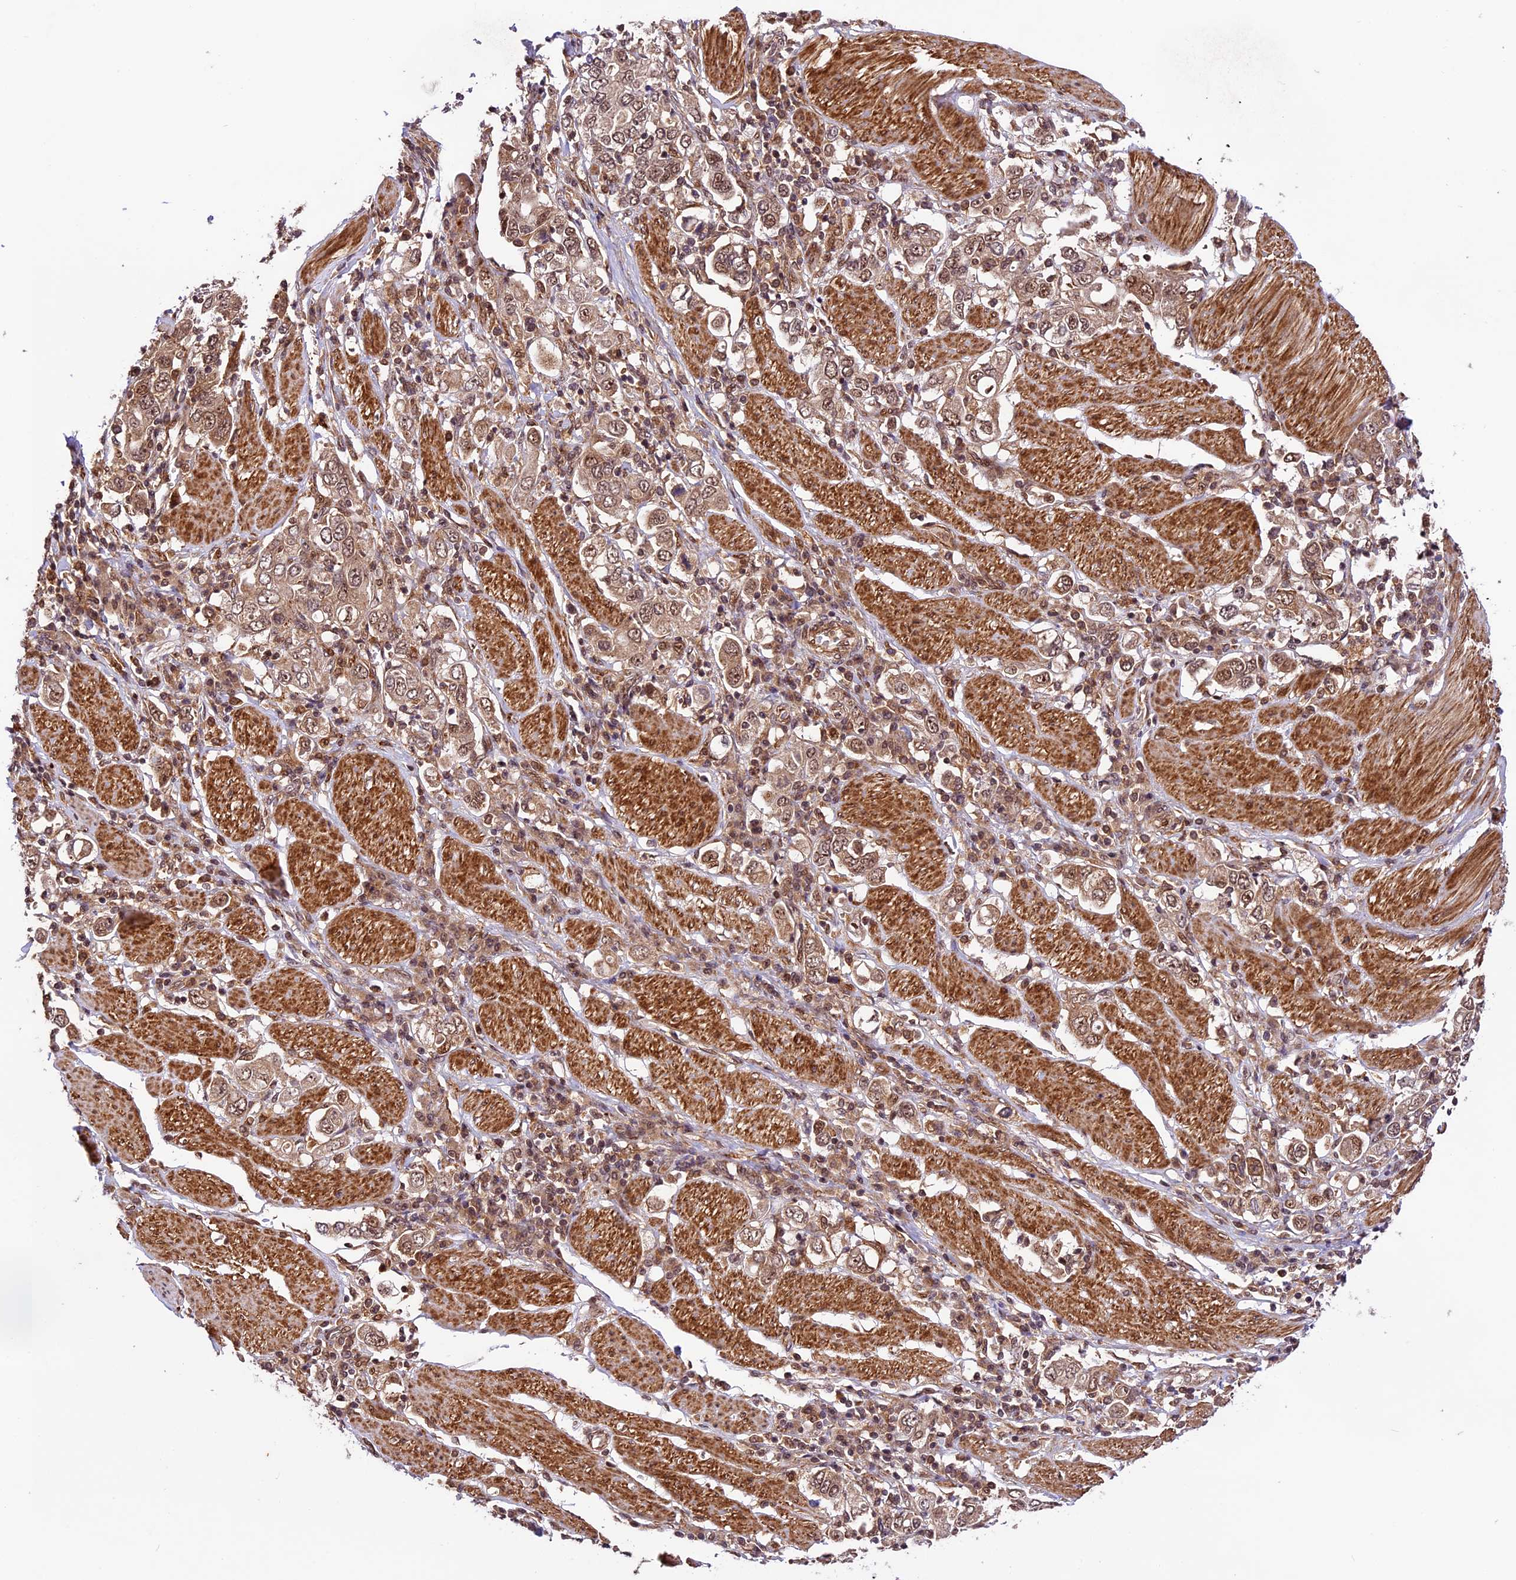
{"staining": {"intensity": "moderate", "quantity": ">75%", "location": "cytoplasmic/membranous,nuclear"}, "tissue": "stomach cancer", "cell_type": "Tumor cells", "image_type": "cancer", "snomed": [{"axis": "morphology", "description": "Adenocarcinoma, NOS"}, {"axis": "topography", "description": "Stomach, upper"}], "caption": "There is medium levels of moderate cytoplasmic/membranous and nuclear staining in tumor cells of stomach cancer, as demonstrated by immunohistochemical staining (brown color).", "gene": "DHX38", "patient": {"sex": "male", "age": 62}}